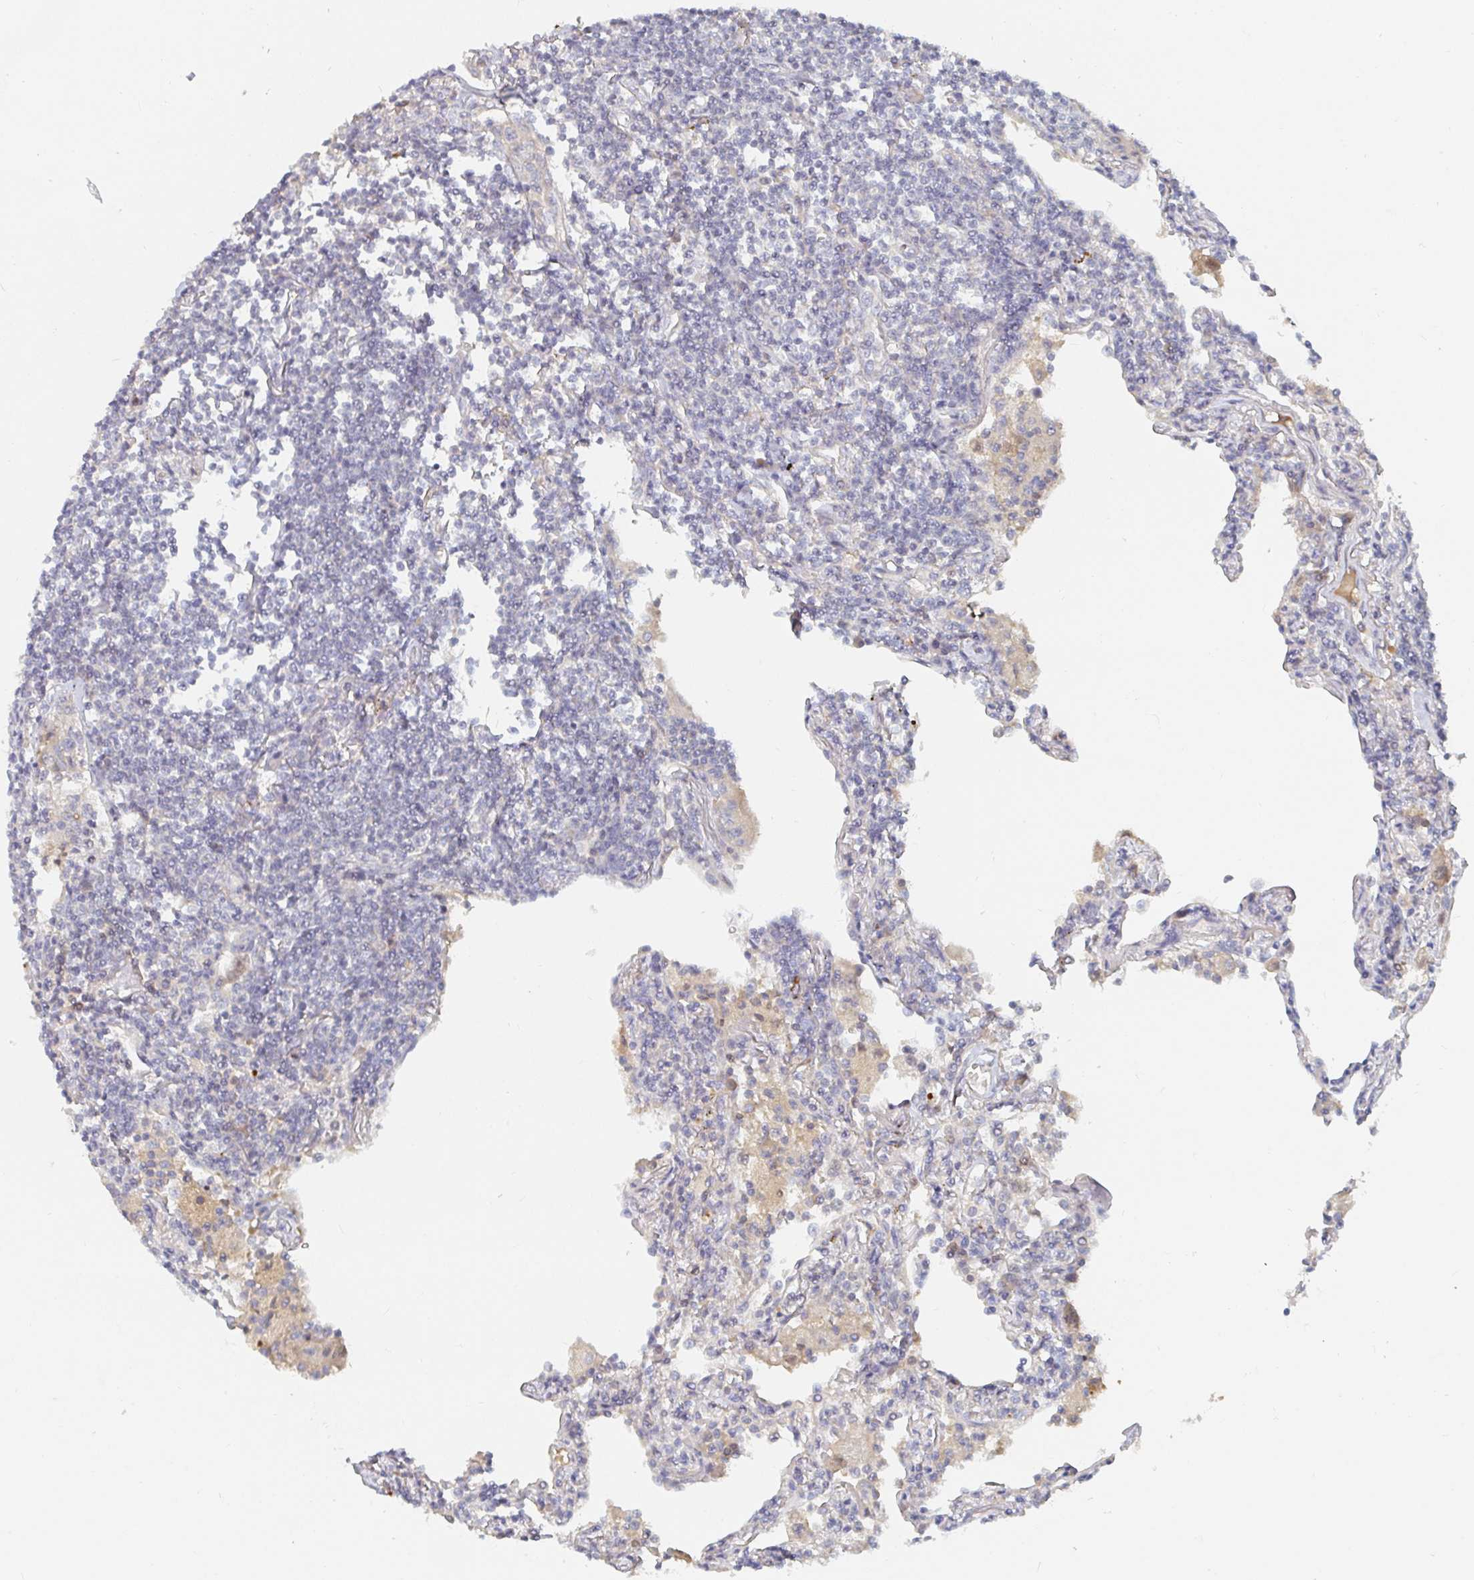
{"staining": {"intensity": "negative", "quantity": "none", "location": "none"}, "tissue": "lymphoma", "cell_type": "Tumor cells", "image_type": "cancer", "snomed": [{"axis": "morphology", "description": "Malignant lymphoma, non-Hodgkin's type, Low grade"}, {"axis": "topography", "description": "Lung"}], "caption": "Immunohistochemistry of lymphoma shows no expression in tumor cells. Brightfield microscopy of immunohistochemistry (IHC) stained with DAB (3,3'-diaminobenzidine) (brown) and hematoxylin (blue), captured at high magnification.", "gene": "NME9", "patient": {"sex": "female", "age": 71}}